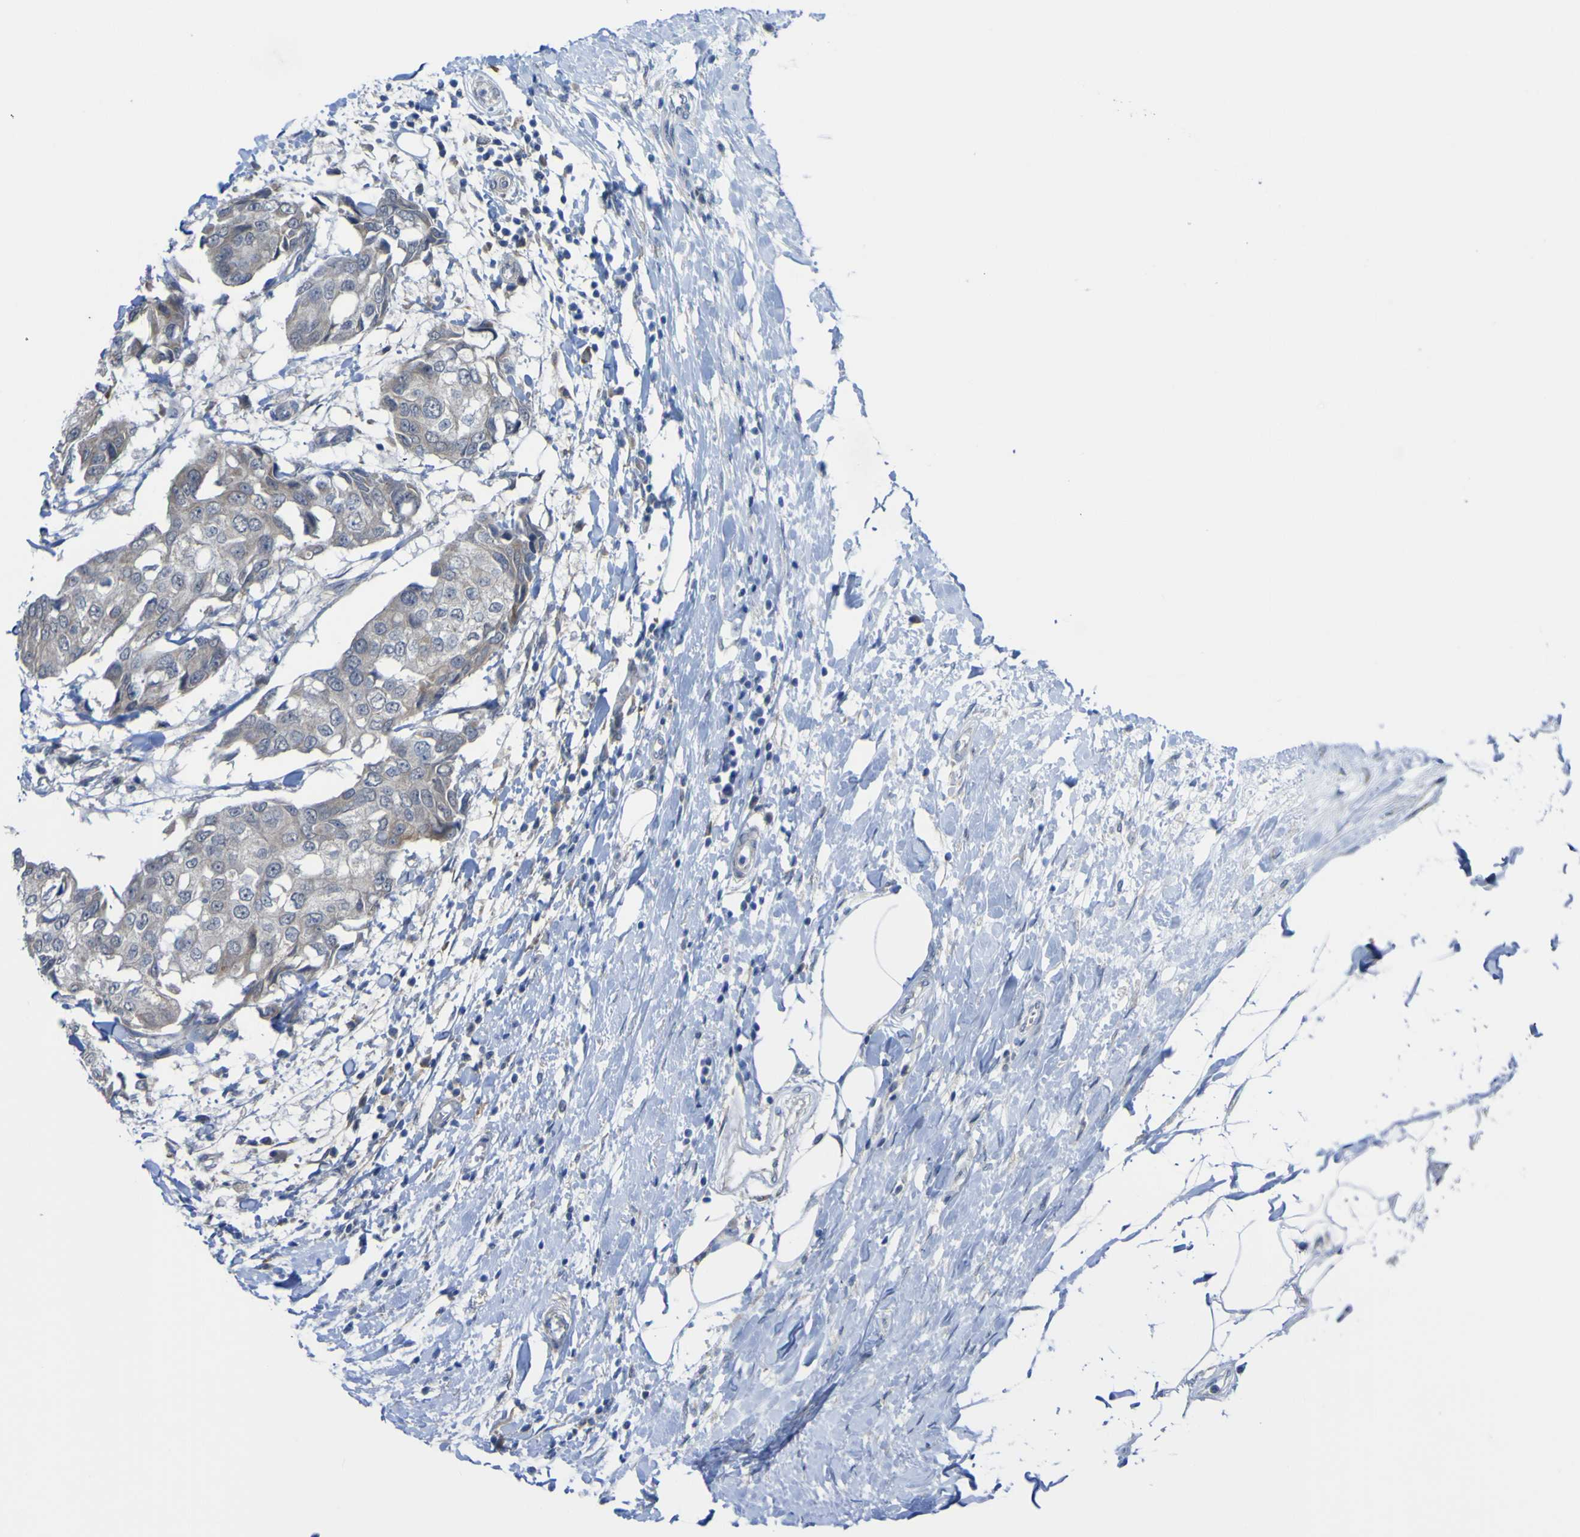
{"staining": {"intensity": "negative", "quantity": "none", "location": "none"}, "tissue": "breast cancer", "cell_type": "Tumor cells", "image_type": "cancer", "snomed": [{"axis": "morphology", "description": "Duct carcinoma"}, {"axis": "topography", "description": "Breast"}], "caption": "DAB immunohistochemical staining of breast invasive ductal carcinoma shows no significant positivity in tumor cells.", "gene": "TNFRSF11A", "patient": {"sex": "female", "age": 27}}